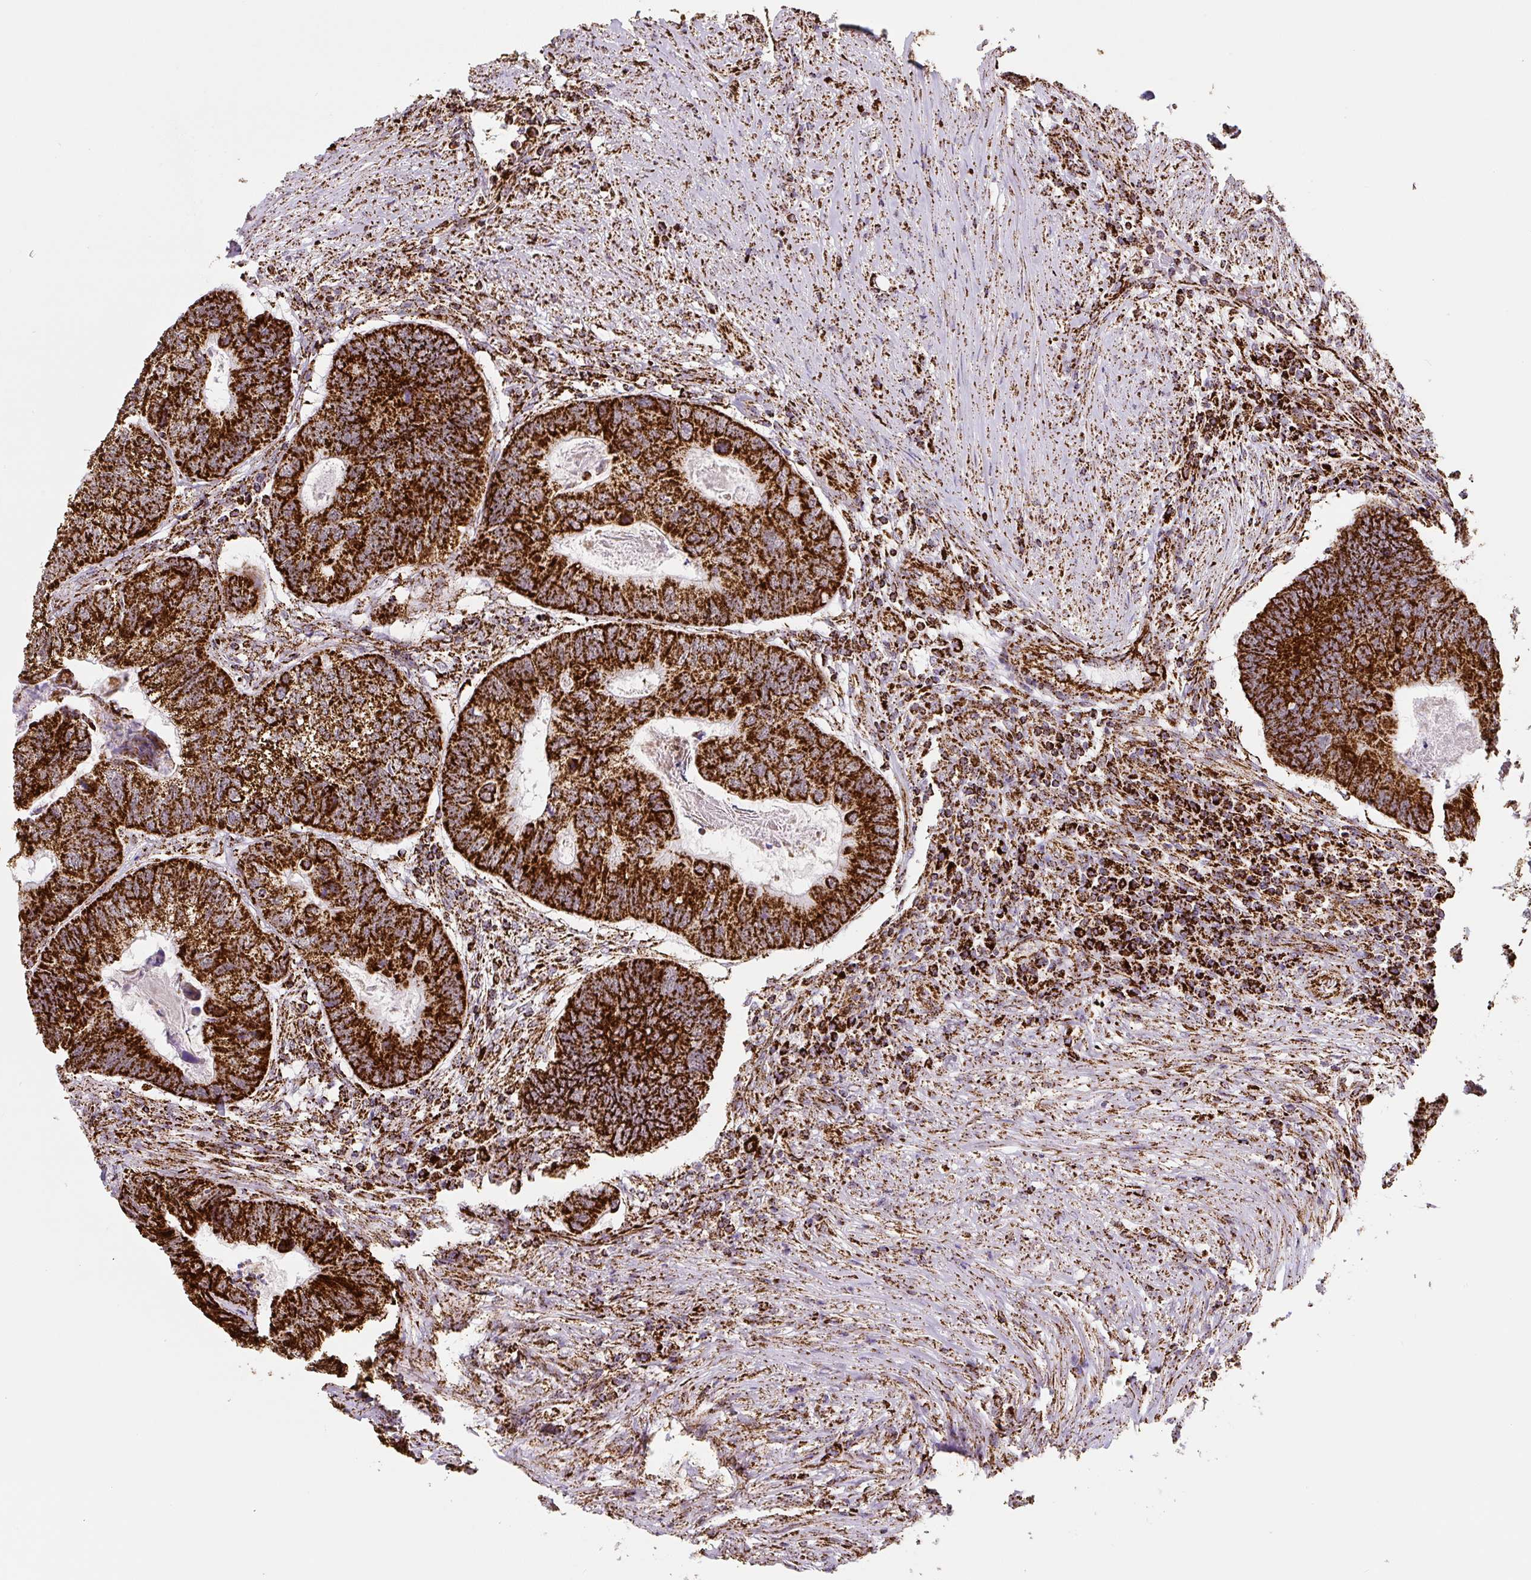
{"staining": {"intensity": "strong", "quantity": ">75%", "location": "cytoplasmic/membranous"}, "tissue": "colorectal cancer", "cell_type": "Tumor cells", "image_type": "cancer", "snomed": [{"axis": "morphology", "description": "Adenocarcinoma, NOS"}, {"axis": "topography", "description": "Colon"}], "caption": "The immunohistochemical stain highlights strong cytoplasmic/membranous staining in tumor cells of adenocarcinoma (colorectal) tissue.", "gene": "ATP5F1A", "patient": {"sex": "female", "age": 67}}